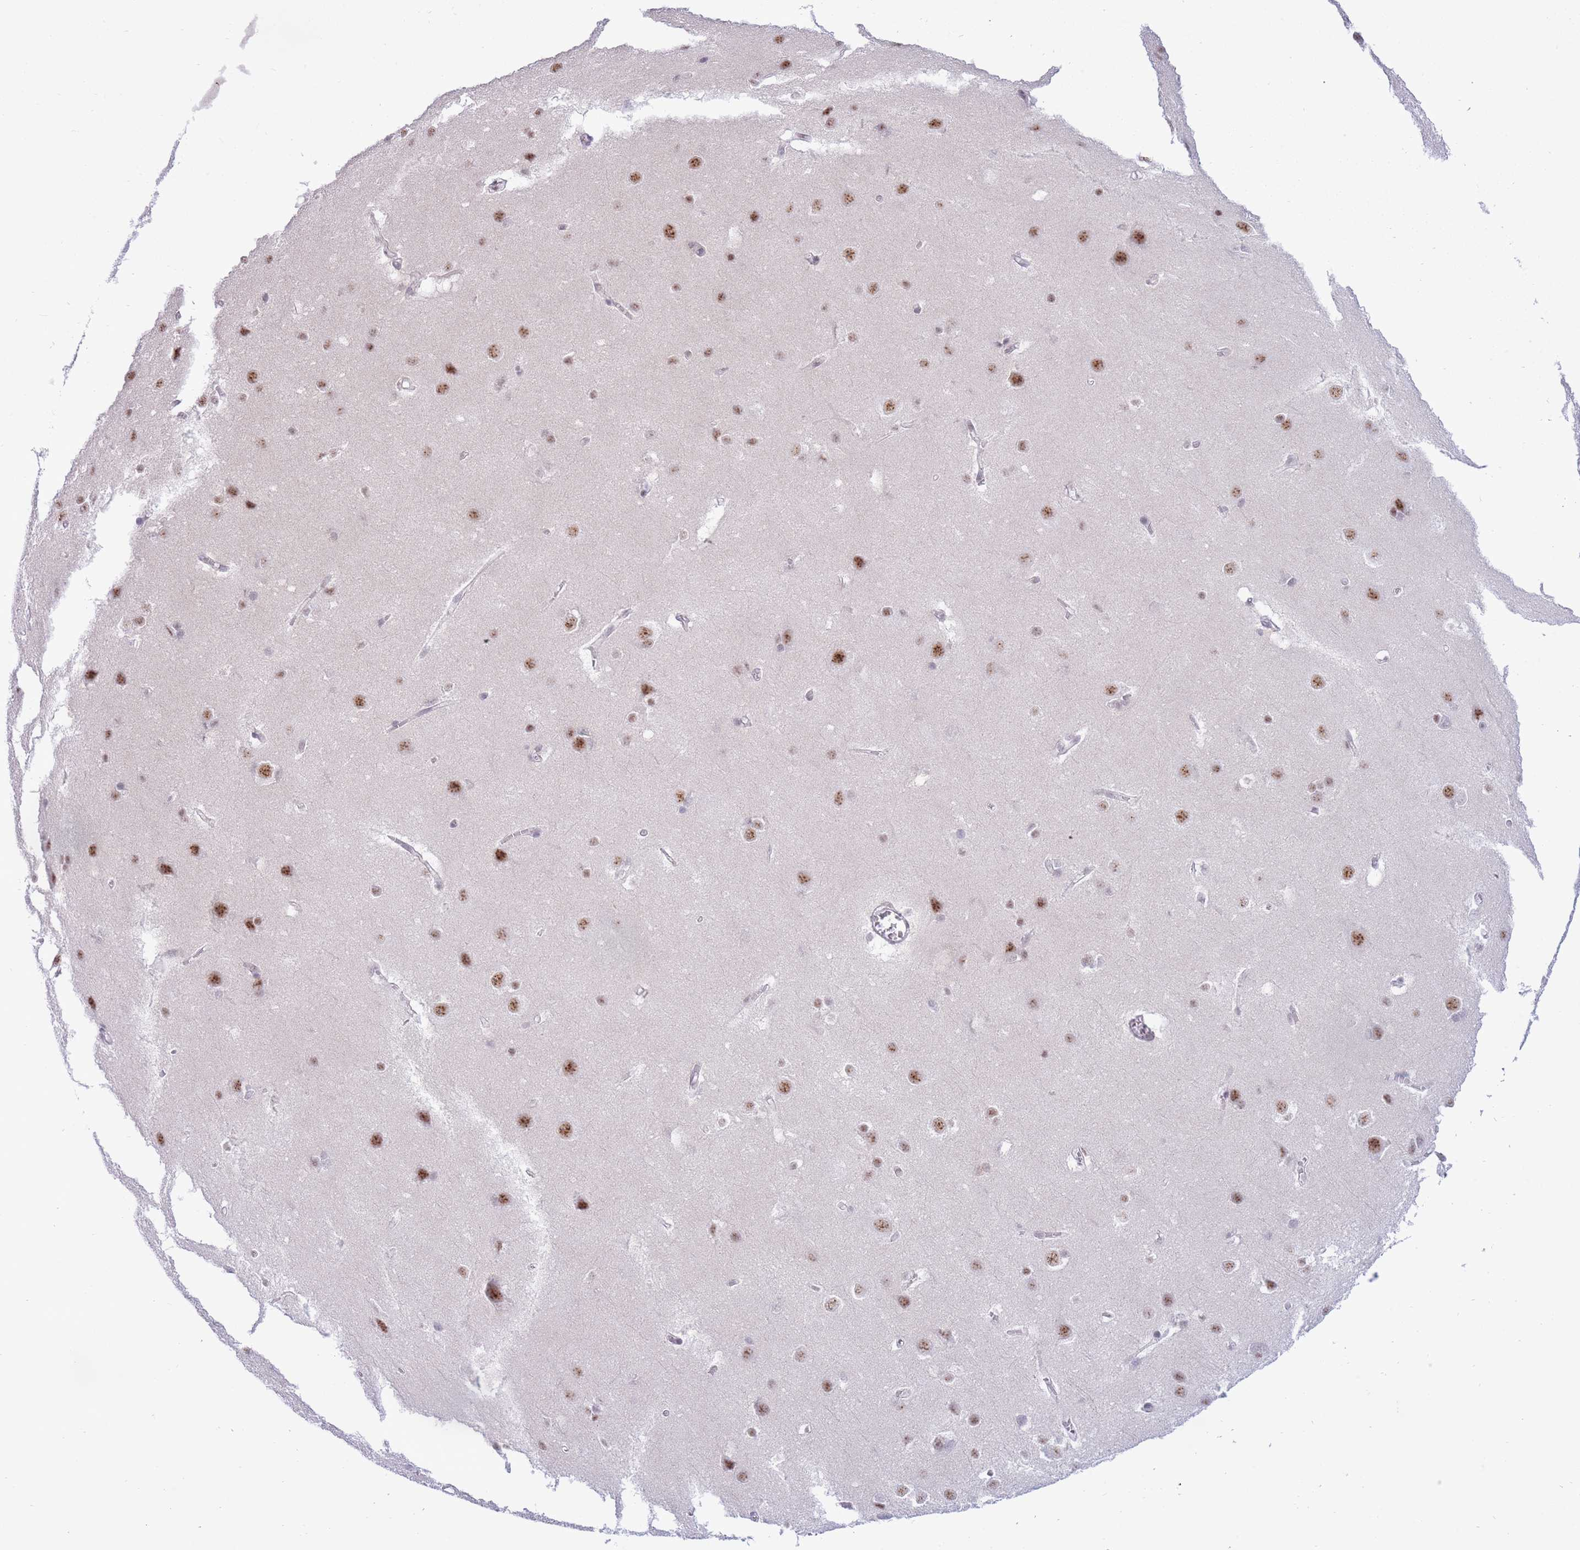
{"staining": {"intensity": "negative", "quantity": "none", "location": "none"}, "tissue": "cerebral cortex", "cell_type": "Endothelial cells", "image_type": "normal", "snomed": [{"axis": "morphology", "description": "Normal tissue, NOS"}, {"axis": "topography", "description": "Cerebral cortex"}], "caption": "The histopathology image exhibits no significant expression in endothelial cells of cerebral cortex.", "gene": "CYP2B6", "patient": {"sex": "male", "age": 37}}